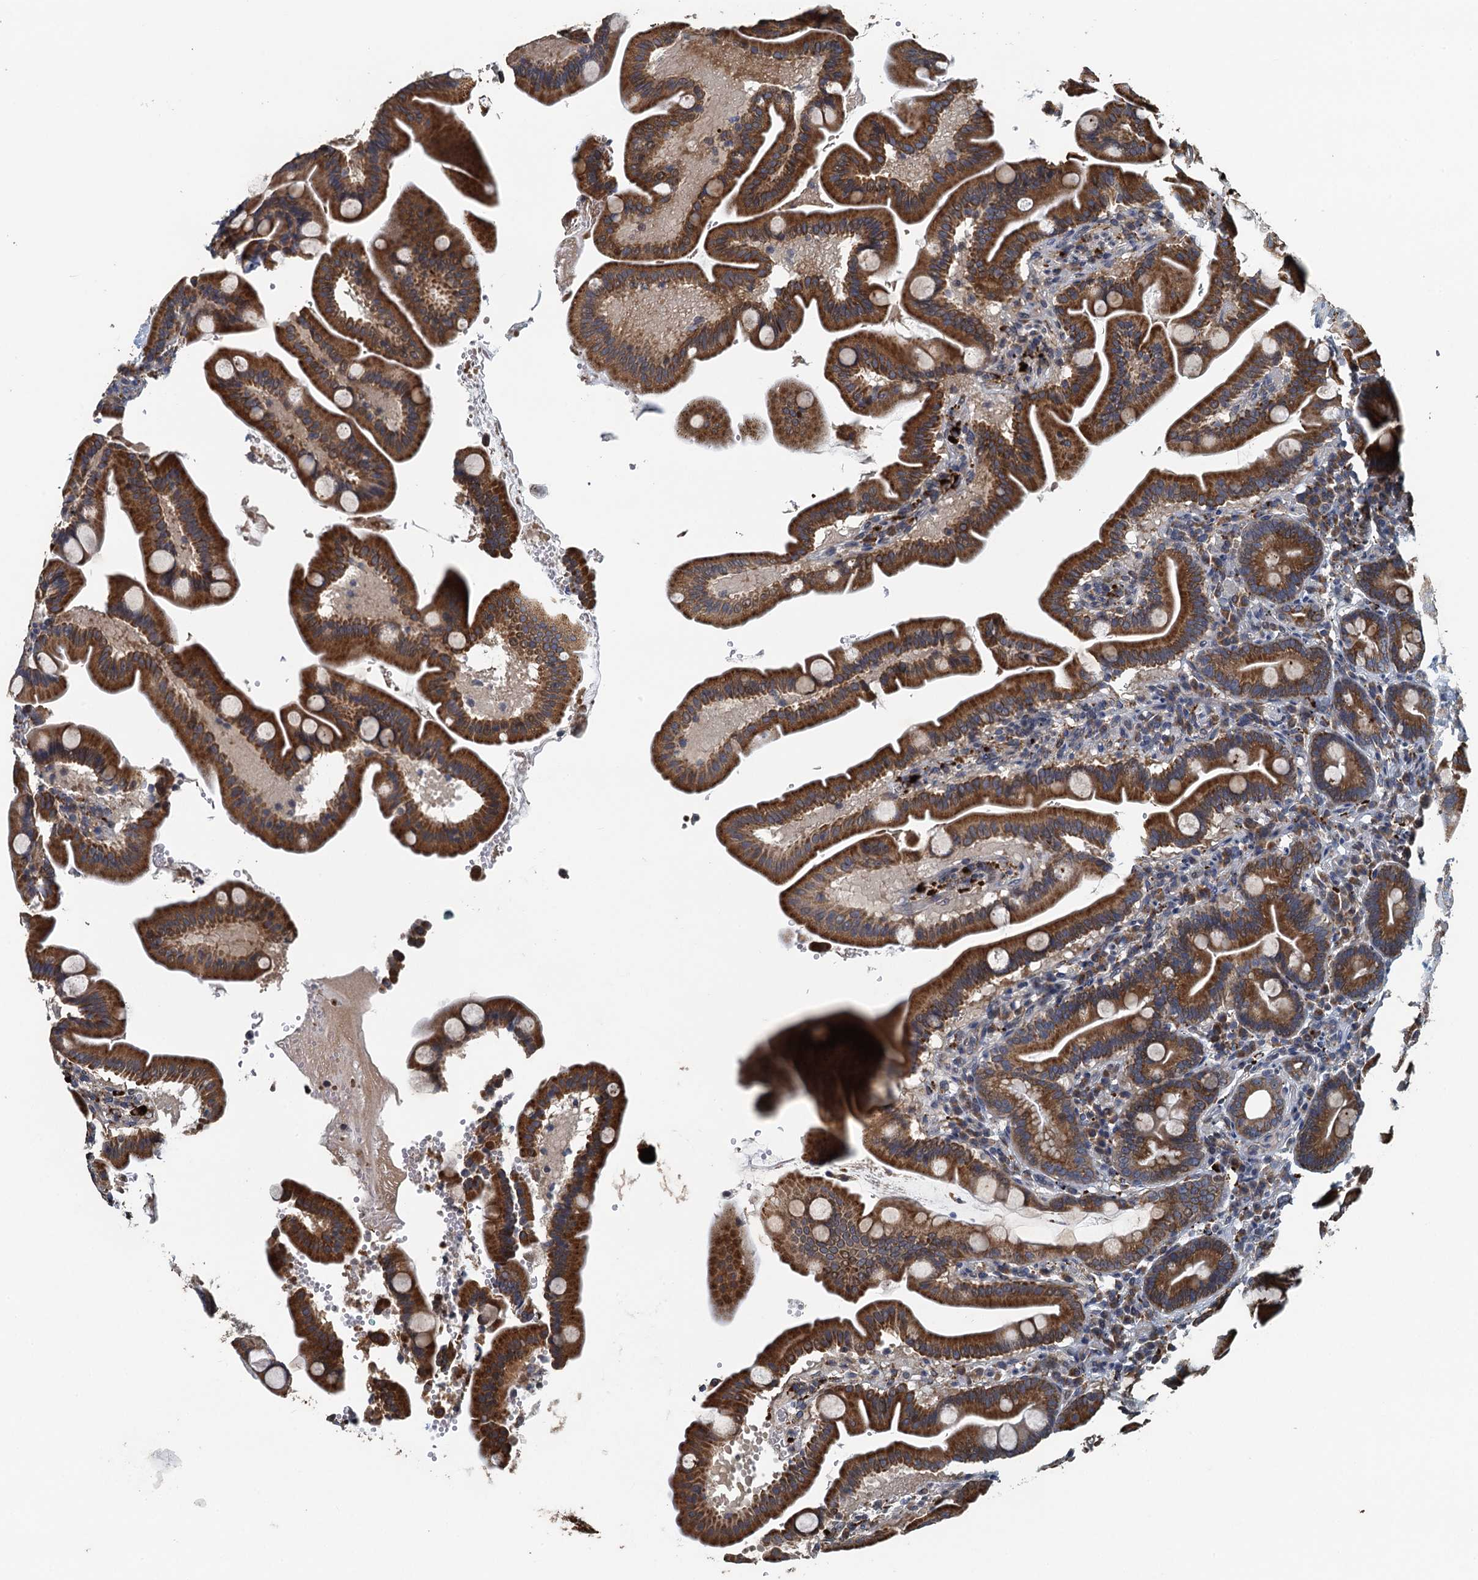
{"staining": {"intensity": "strong", "quantity": ">75%", "location": "cytoplasmic/membranous"}, "tissue": "duodenum", "cell_type": "Glandular cells", "image_type": "normal", "snomed": [{"axis": "morphology", "description": "Normal tissue, NOS"}, {"axis": "topography", "description": "Duodenum"}], "caption": "This photomicrograph demonstrates immunohistochemistry (IHC) staining of normal human duodenum, with high strong cytoplasmic/membranous expression in approximately >75% of glandular cells.", "gene": "AGRN", "patient": {"sex": "male", "age": 54}}